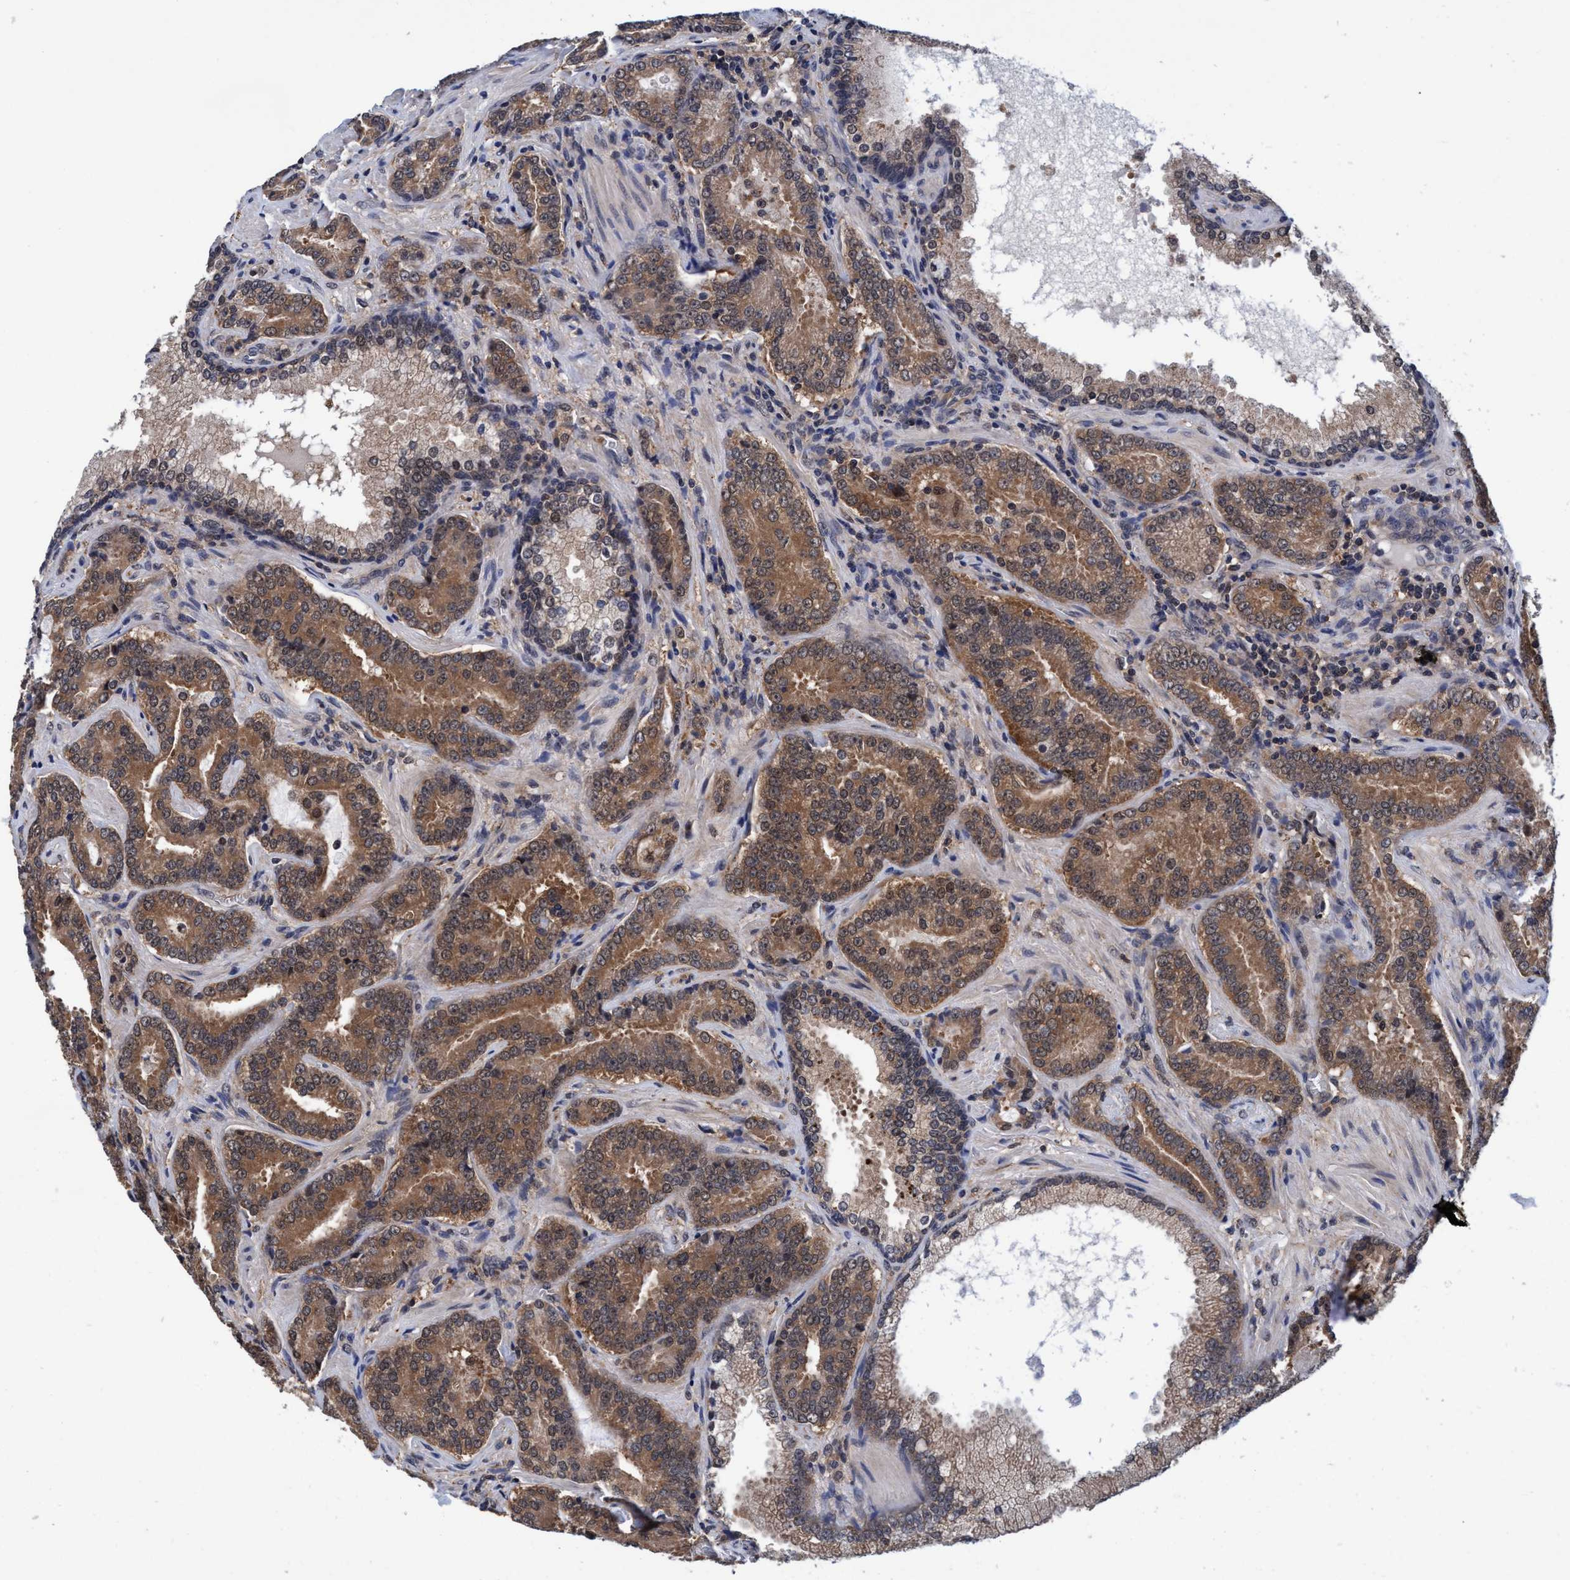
{"staining": {"intensity": "moderate", "quantity": ">75%", "location": "cytoplasmic/membranous"}, "tissue": "prostate cancer", "cell_type": "Tumor cells", "image_type": "cancer", "snomed": [{"axis": "morphology", "description": "Adenocarcinoma, Low grade"}, {"axis": "topography", "description": "Prostate"}], "caption": "Immunohistochemical staining of human low-grade adenocarcinoma (prostate) shows moderate cytoplasmic/membranous protein staining in about >75% of tumor cells.", "gene": "PSMD12", "patient": {"sex": "male", "age": 51}}